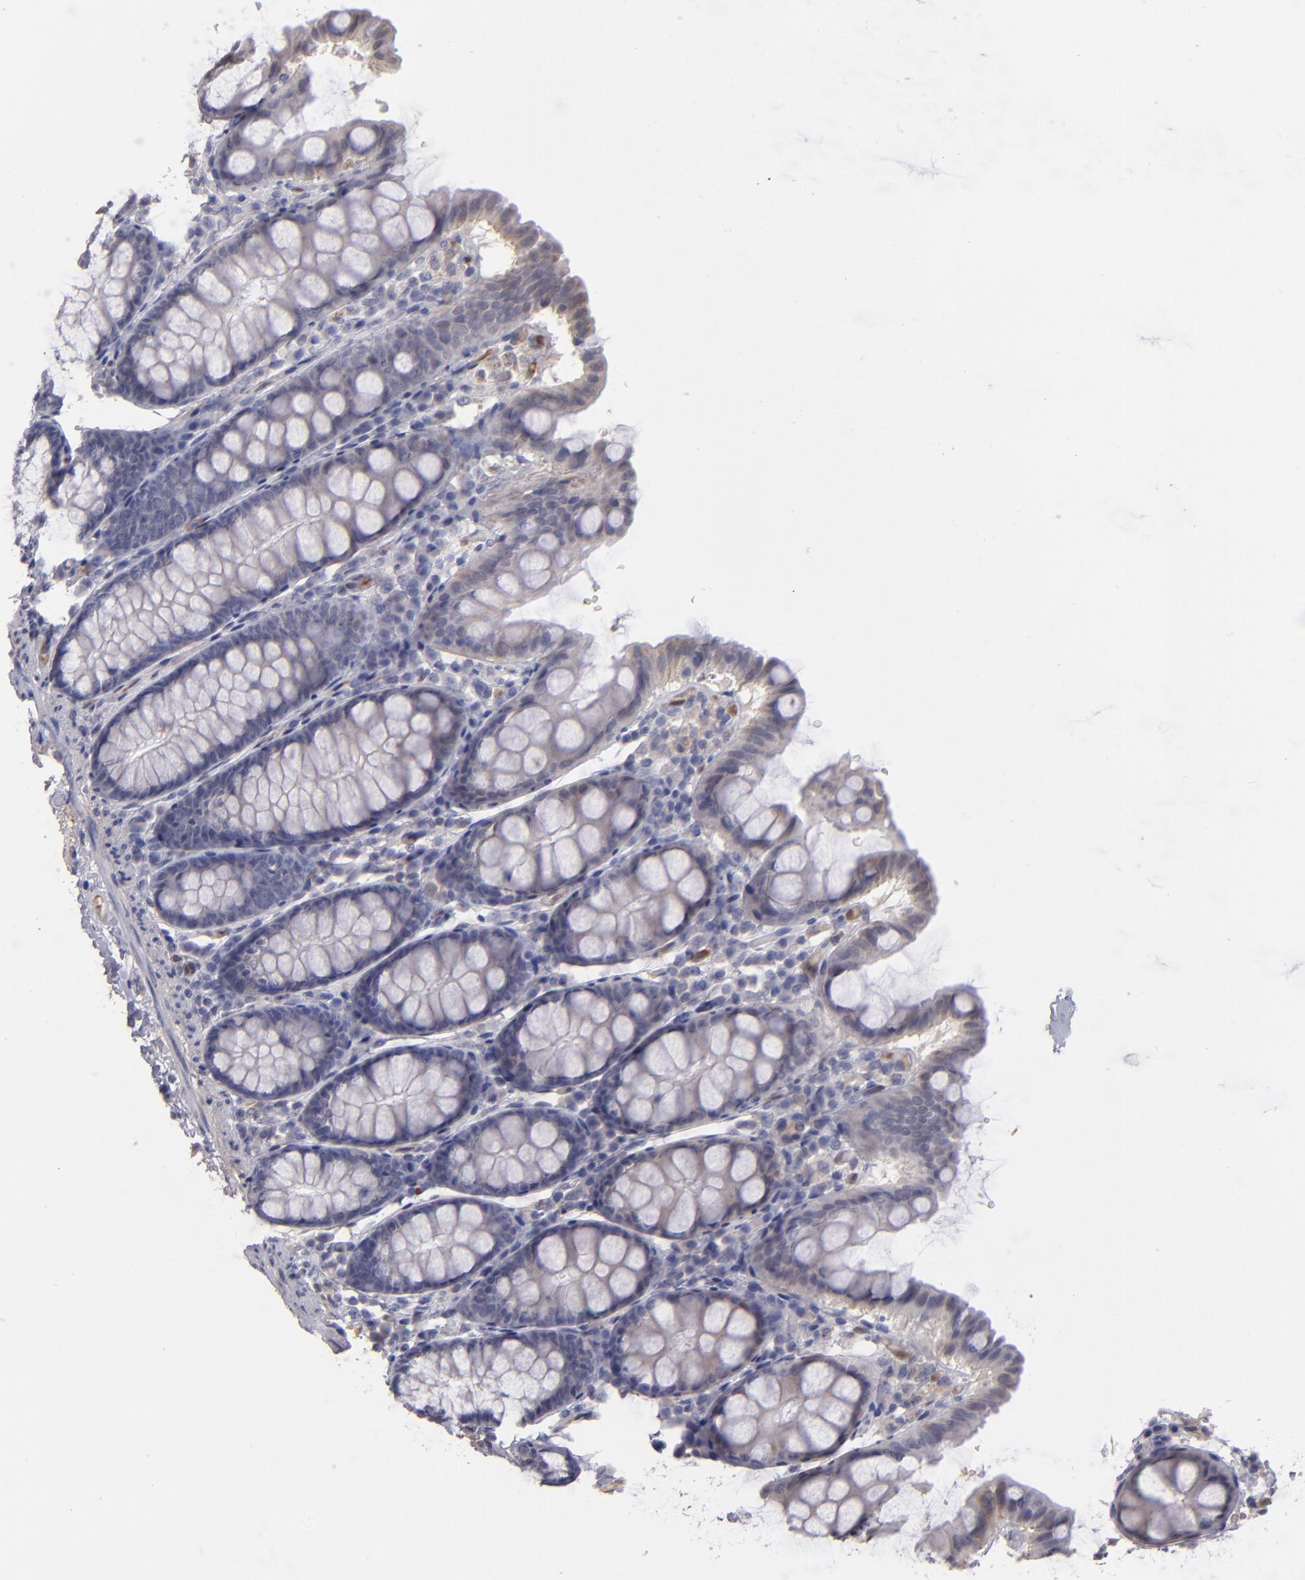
{"staining": {"intensity": "negative", "quantity": "none", "location": "none"}, "tissue": "colon", "cell_type": "Endothelial cells", "image_type": "normal", "snomed": [{"axis": "morphology", "description": "Normal tissue, NOS"}, {"axis": "topography", "description": "Colon"}], "caption": "IHC image of benign human colon stained for a protein (brown), which displays no positivity in endothelial cells.", "gene": "ITIH4", "patient": {"sex": "female", "age": 61}}